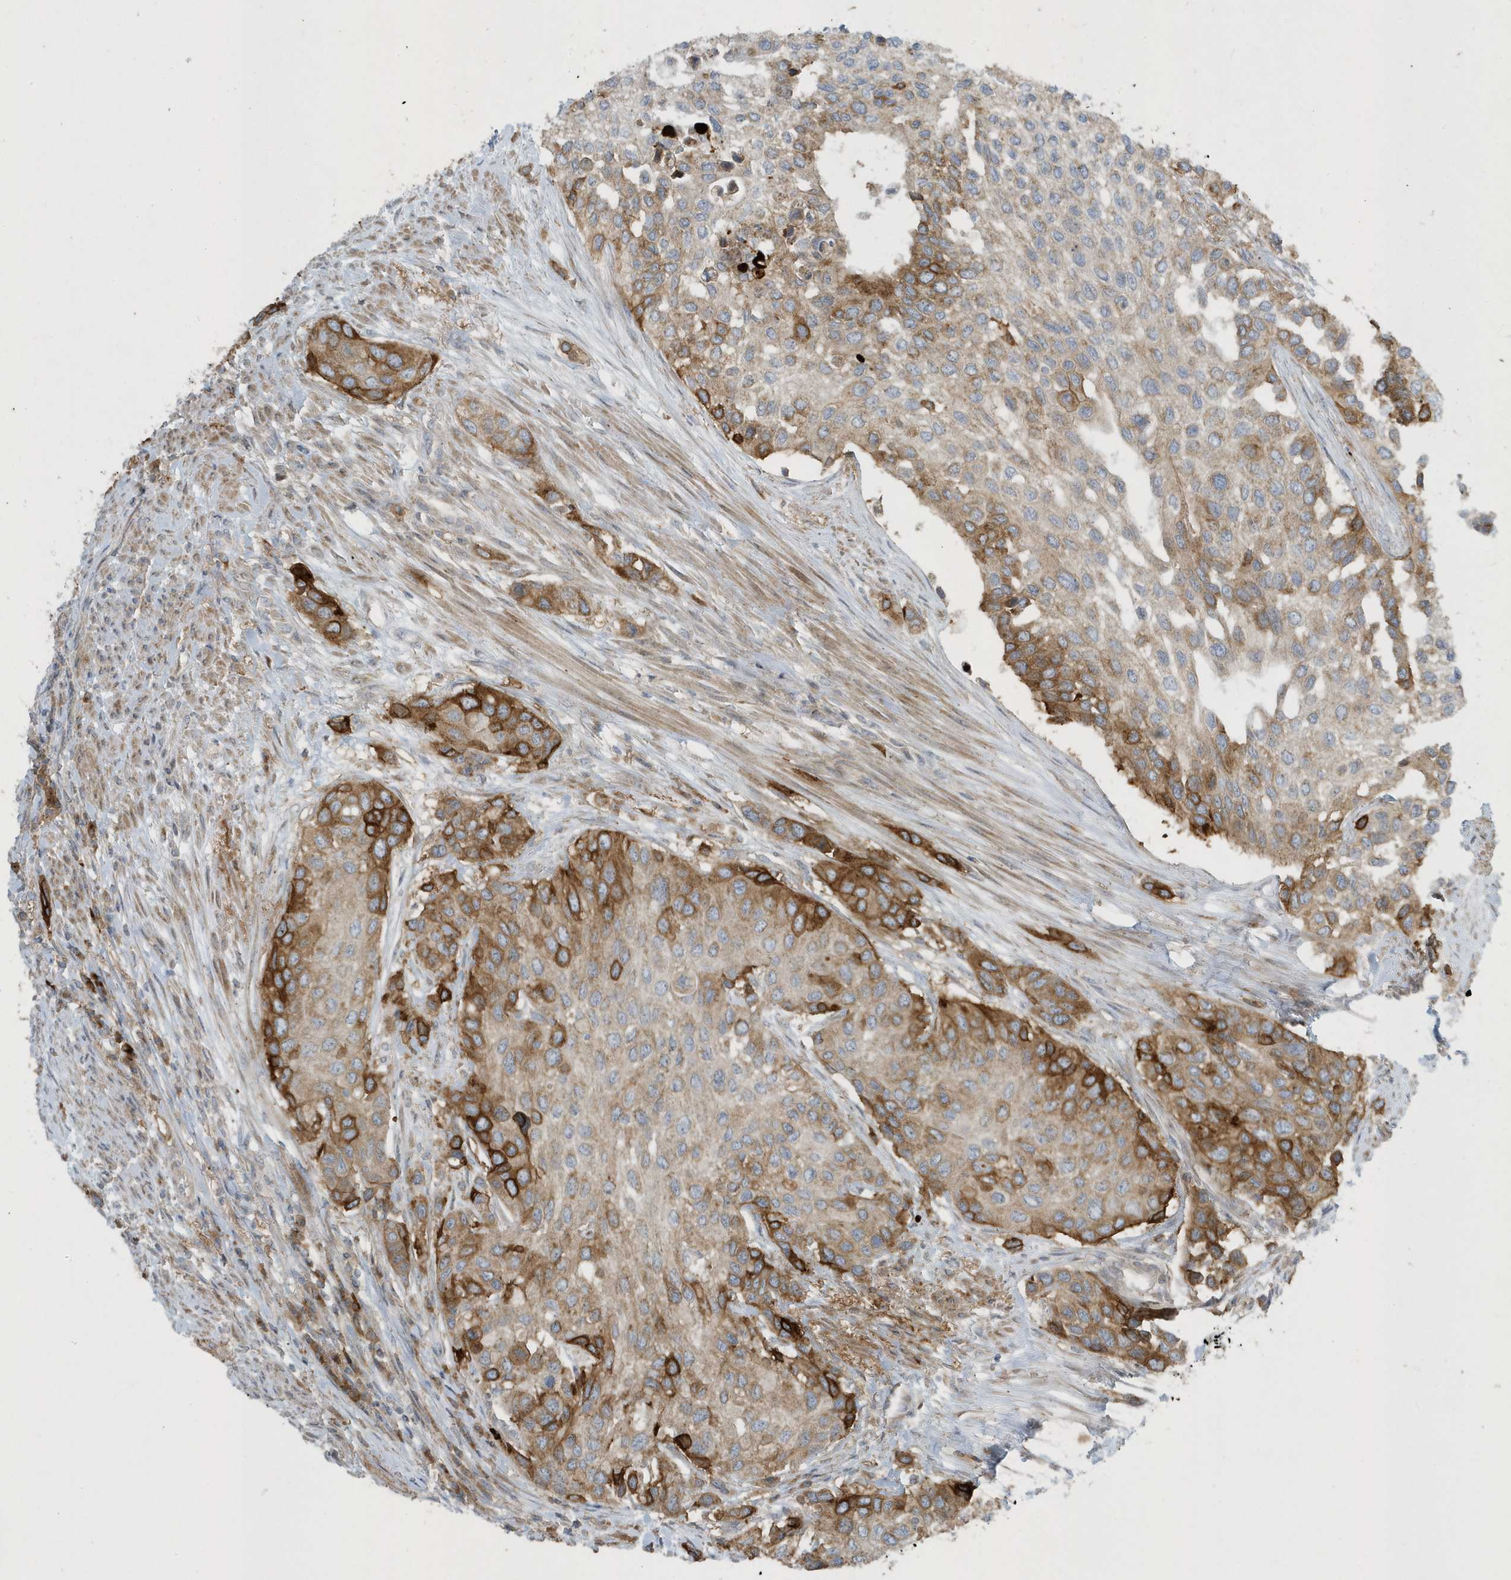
{"staining": {"intensity": "moderate", "quantity": "25%-75%", "location": "cytoplasmic/membranous"}, "tissue": "urothelial cancer", "cell_type": "Tumor cells", "image_type": "cancer", "snomed": [{"axis": "morphology", "description": "Normal tissue, NOS"}, {"axis": "morphology", "description": "Urothelial carcinoma, High grade"}, {"axis": "topography", "description": "Vascular tissue"}, {"axis": "topography", "description": "Urinary bladder"}], "caption": "A medium amount of moderate cytoplasmic/membranous positivity is present in approximately 25%-75% of tumor cells in urothelial carcinoma (high-grade) tissue. Ihc stains the protein of interest in brown and the nuclei are stained blue.", "gene": "SLC38A2", "patient": {"sex": "female", "age": 56}}